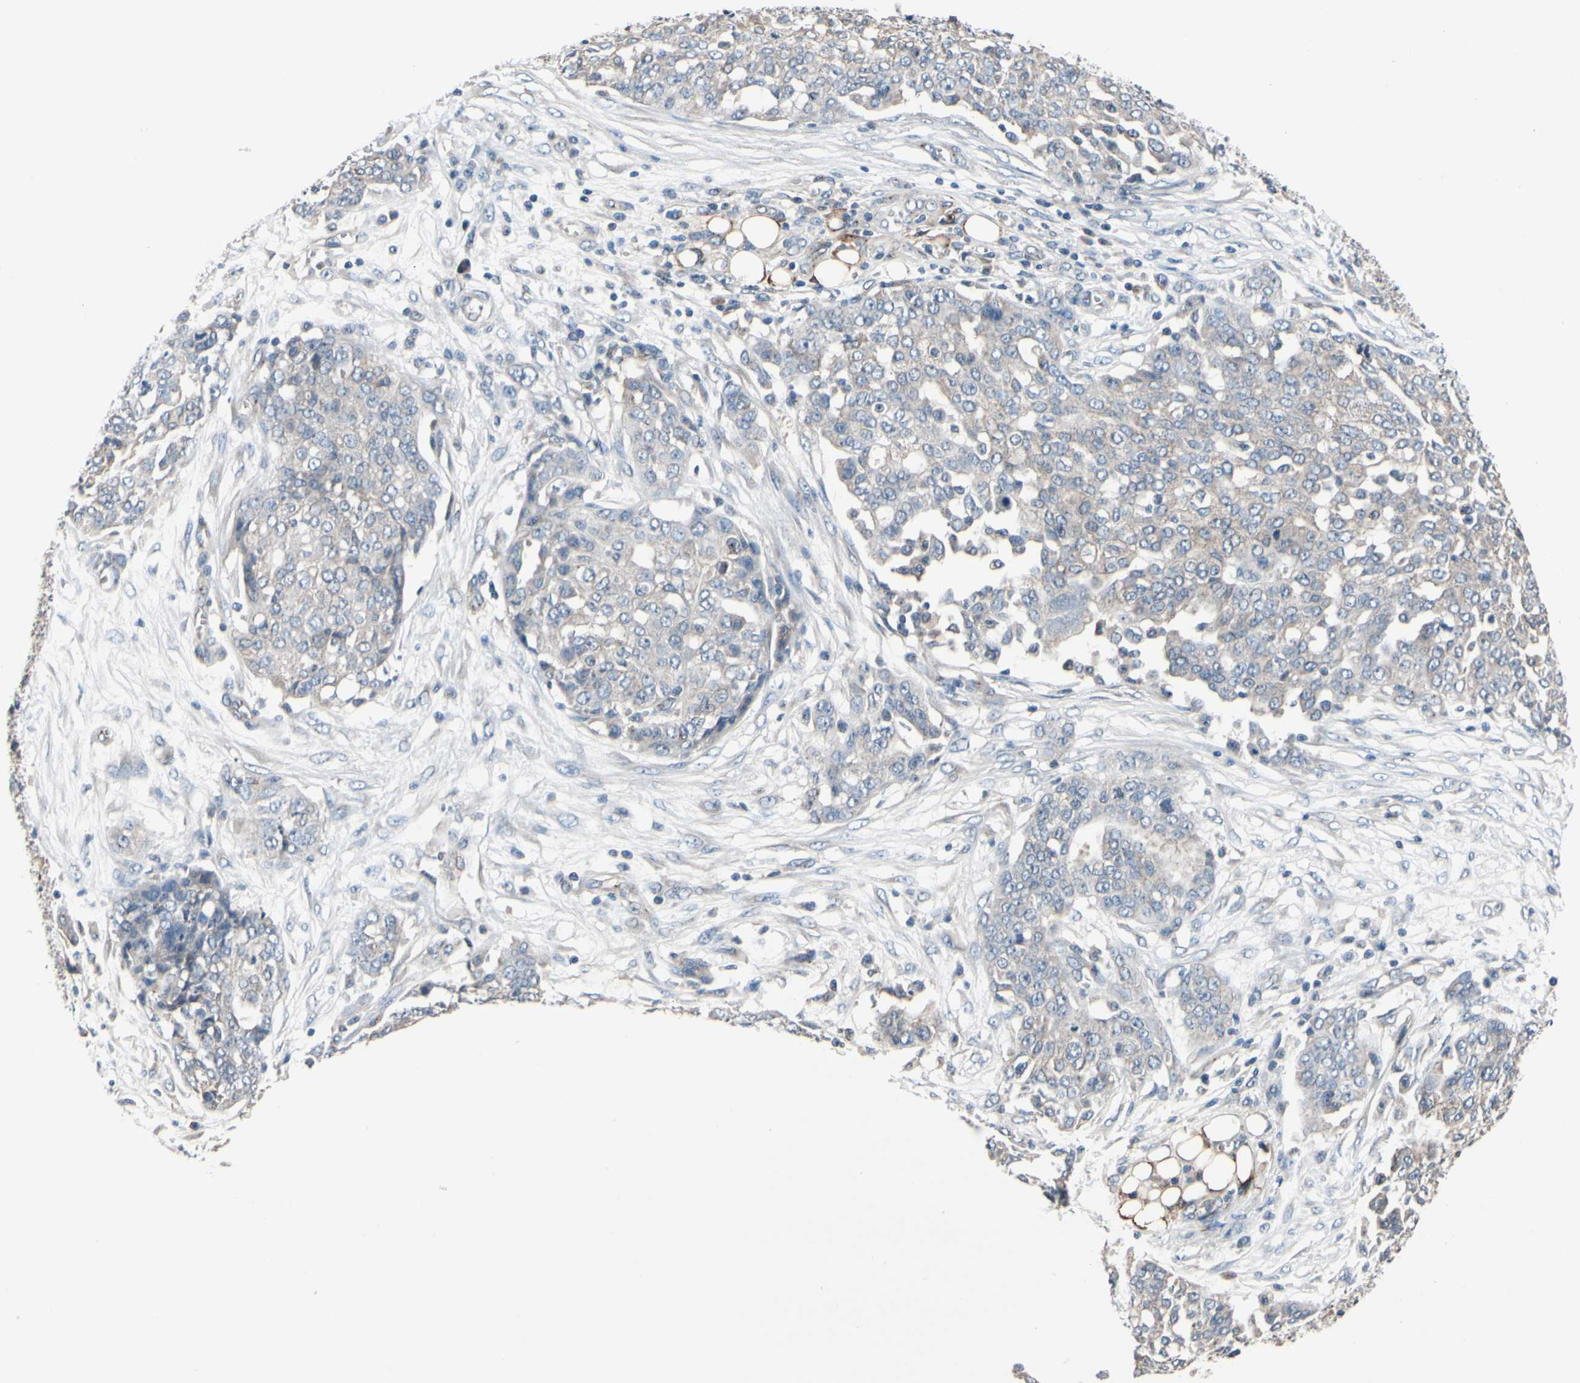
{"staining": {"intensity": "negative", "quantity": "none", "location": "none"}, "tissue": "ovarian cancer", "cell_type": "Tumor cells", "image_type": "cancer", "snomed": [{"axis": "morphology", "description": "Cystadenocarcinoma, serous, NOS"}, {"axis": "topography", "description": "Soft tissue"}, {"axis": "topography", "description": "Ovary"}], "caption": "Ovarian cancer stained for a protein using IHC exhibits no staining tumor cells.", "gene": "PRKAR2B", "patient": {"sex": "female", "age": 57}}